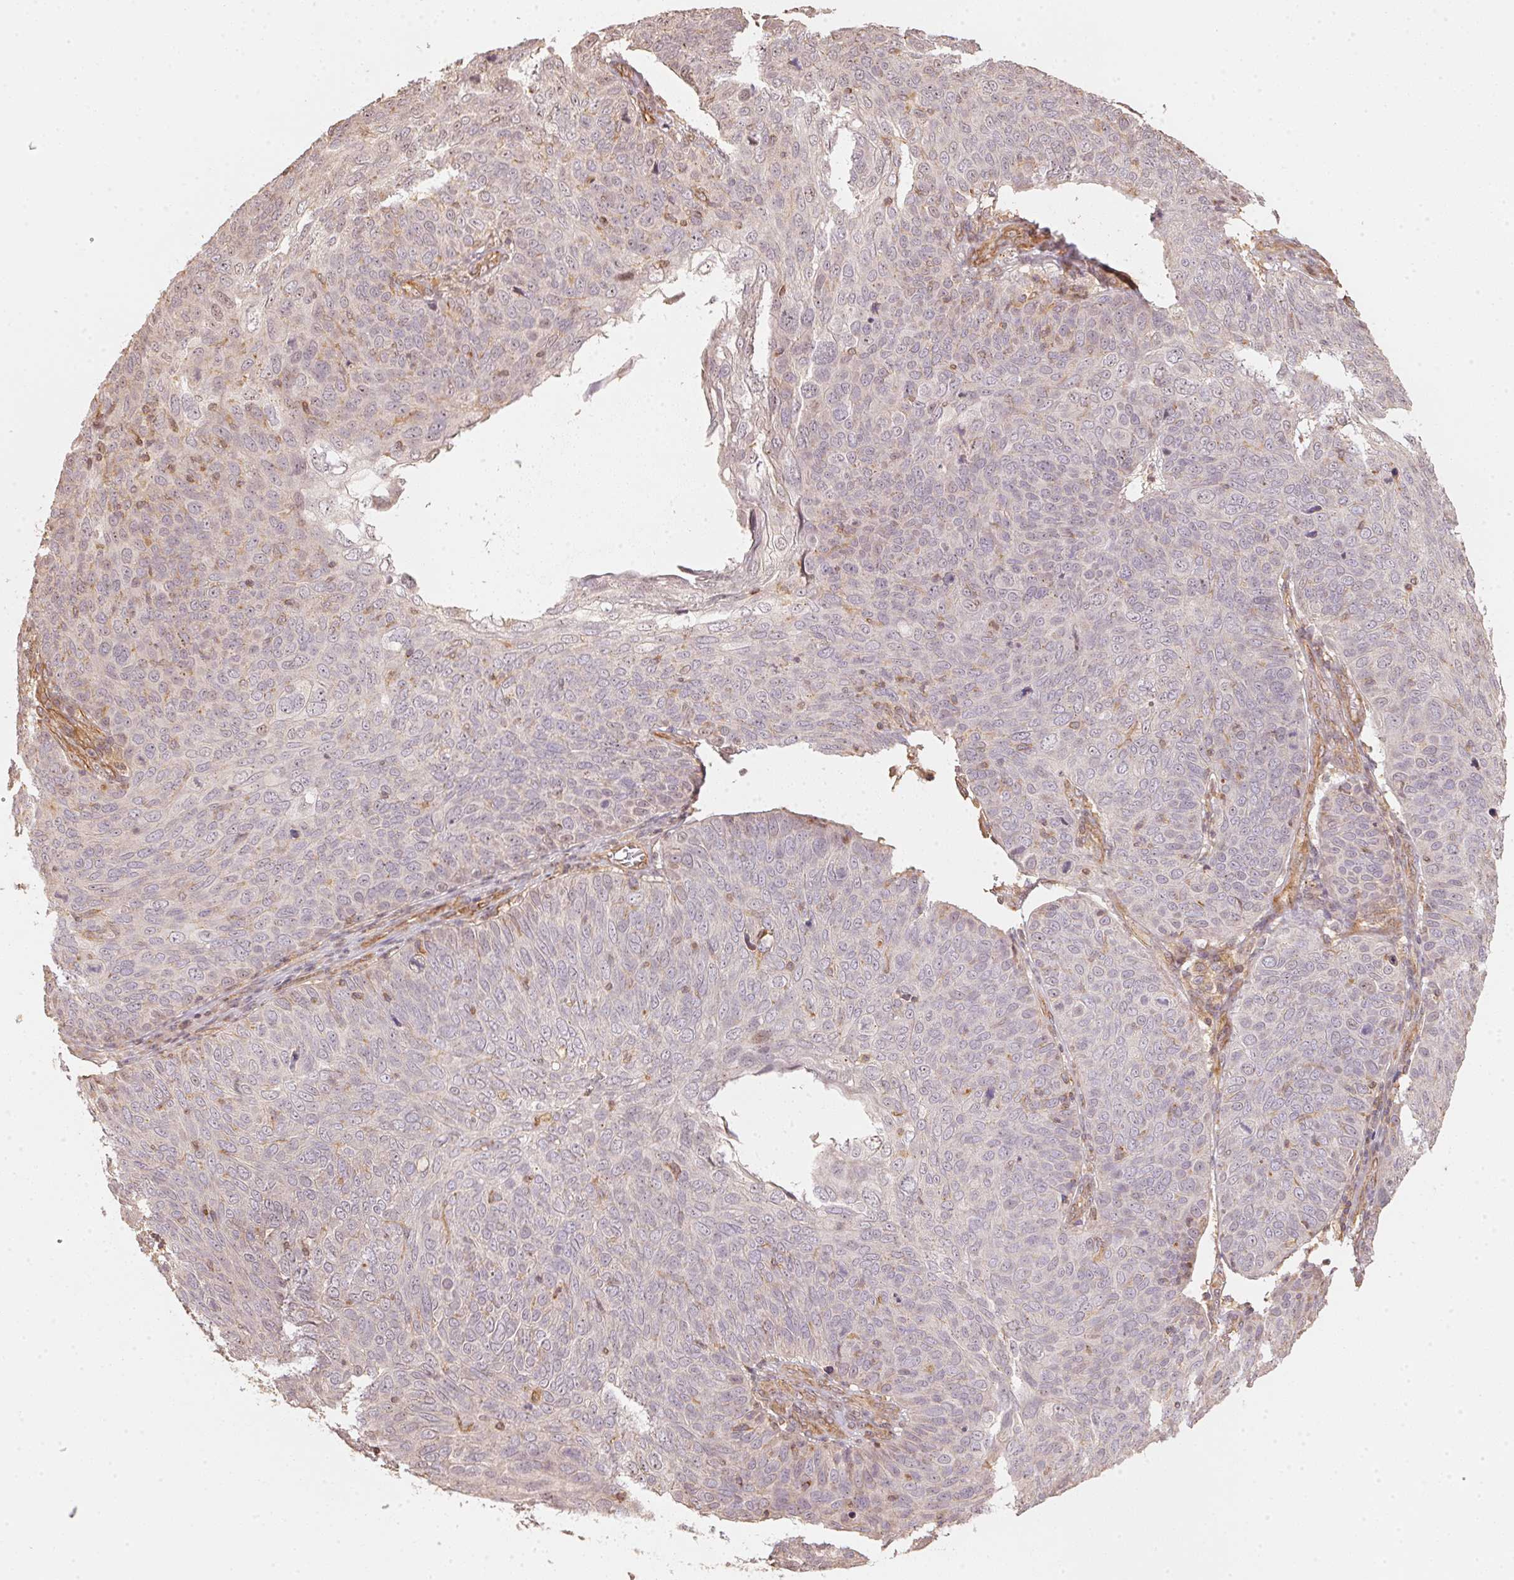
{"staining": {"intensity": "negative", "quantity": "none", "location": "none"}, "tissue": "skin cancer", "cell_type": "Tumor cells", "image_type": "cancer", "snomed": [{"axis": "morphology", "description": "Squamous cell carcinoma, NOS"}, {"axis": "topography", "description": "Skin"}], "caption": "DAB (3,3'-diaminobenzidine) immunohistochemical staining of squamous cell carcinoma (skin) reveals no significant expression in tumor cells.", "gene": "FOXR2", "patient": {"sex": "male", "age": 87}}